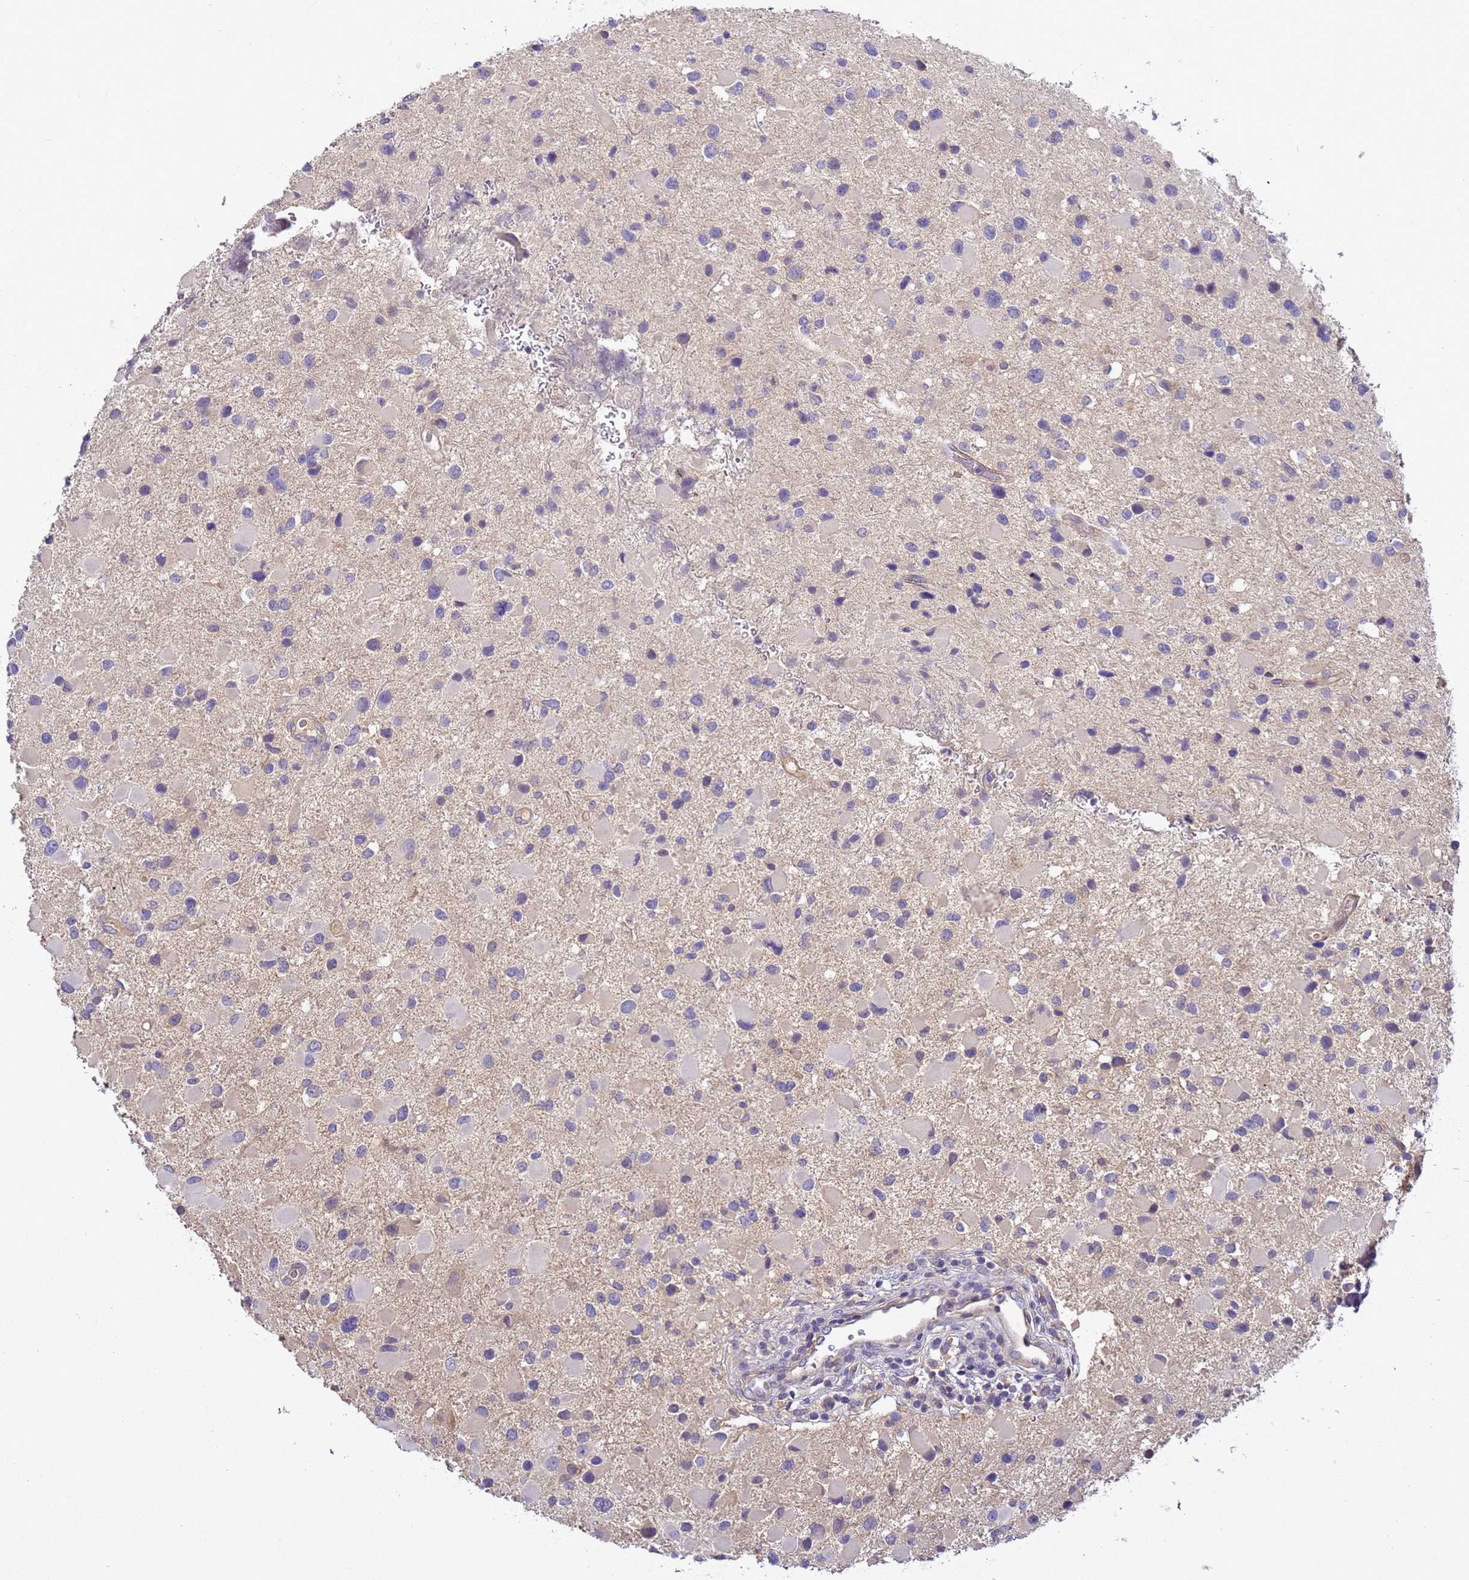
{"staining": {"intensity": "negative", "quantity": "none", "location": "none"}, "tissue": "glioma", "cell_type": "Tumor cells", "image_type": "cancer", "snomed": [{"axis": "morphology", "description": "Glioma, malignant, Low grade"}, {"axis": "topography", "description": "Brain"}], "caption": "Immunohistochemistry (IHC) photomicrograph of glioma stained for a protein (brown), which shows no positivity in tumor cells. The staining was performed using DAB to visualize the protein expression in brown, while the nuclei were stained in blue with hematoxylin (Magnification: 20x).", "gene": "TBCD", "patient": {"sex": "female", "age": 32}}